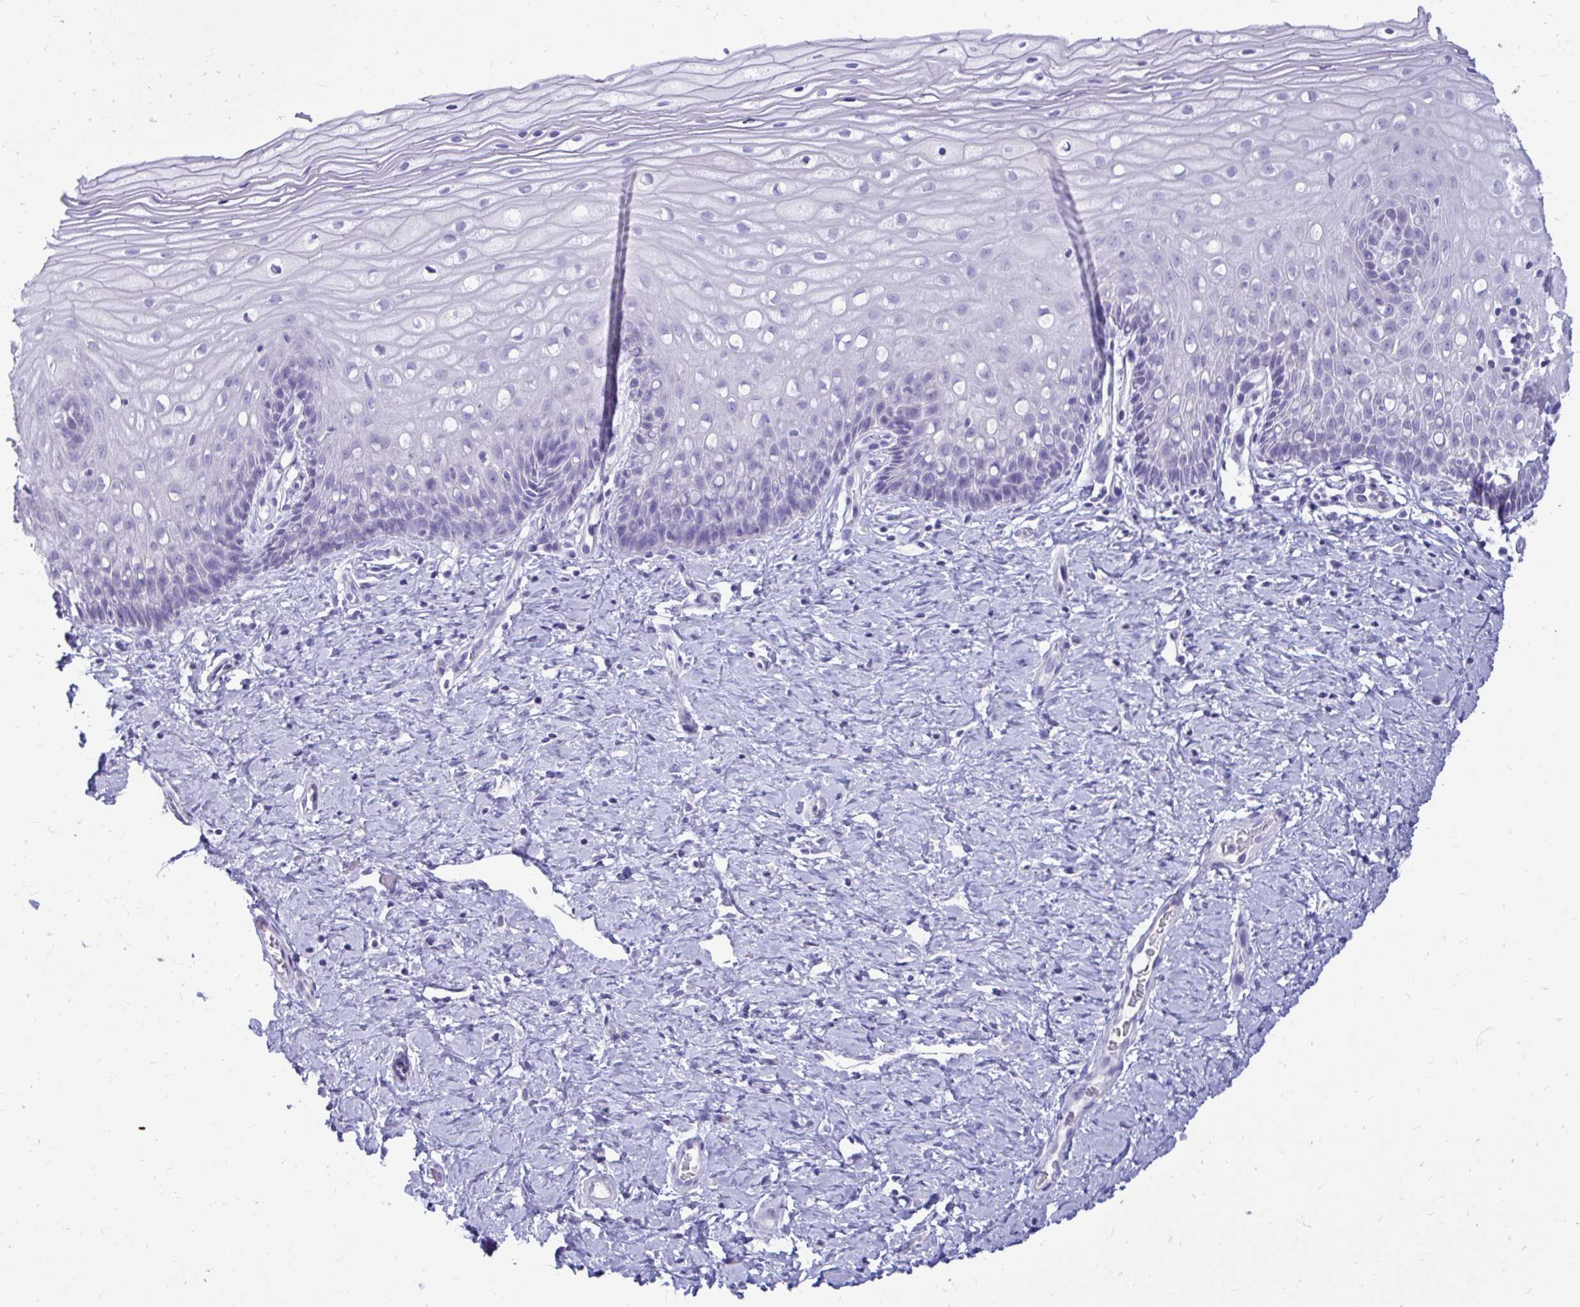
{"staining": {"intensity": "negative", "quantity": "none", "location": "none"}, "tissue": "cervix", "cell_type": "Glandular cells", "image_type": "normal", "snomed": [{"axis": "morphology", "description": "Normal tissue, NOS"}, {"axis": "topography", "description": "Cervix"}], "caption": "Immunohistochemistry histopathology image of benign human cervix stained for a protein (brown), which shows no staining in glandular cells. (Immunohistochemistry (ihc), brightfield microscopy, high magnification).", "gene": "NANOGNB", "patient": {"sex": "female", "age": 37}}